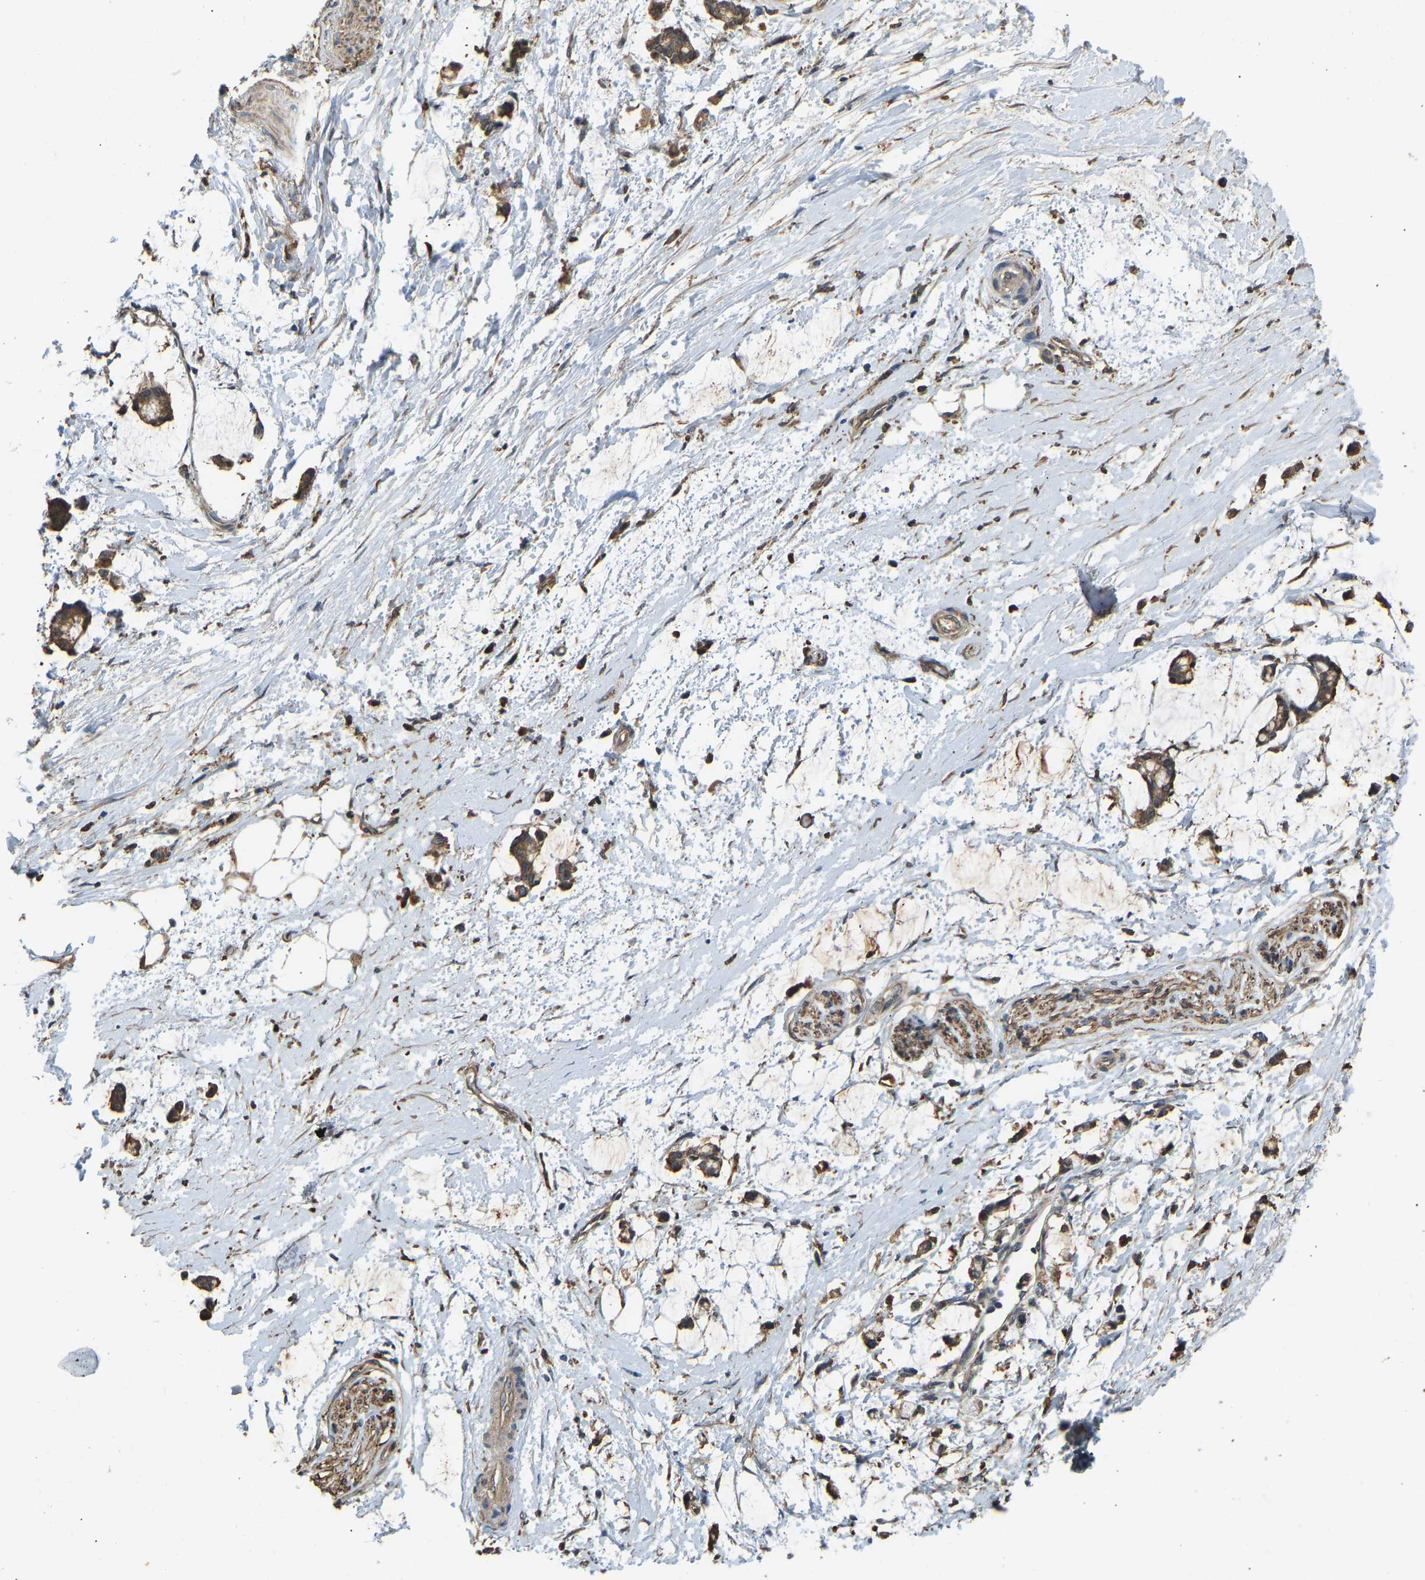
{"staining": {"intensity": "moderate", "quantity": ">75%", "location": "cytoplasmic/membranous"}, "tissue": "adipose tissue", "cell_type": "Adipocytes", "image_type": "normal", "snomed": [{"axis": "morphology", "description": "Normal tissue, NOS"}, {"axis": "morphology", "description": "Adenocarcinoma, NOS"}, {"axis": "topography", "description": "Colon"}, {"axis": "topography", "description": "Peripheral nerve tissue"}], "caption": "Immunohistochemical staining of normal human adipose tissue displays moderate cytoplasmic/membranous protein expression in approximately >75% of adipocytes. The staining is performed using DAB (3,3'-diaminobenzidine) brown chromogen to label protein expression. The nuclei are counter-stained blue using hematoxylin.", "gene": "OS9", "patient": {"sex": "male", "age": 14}}